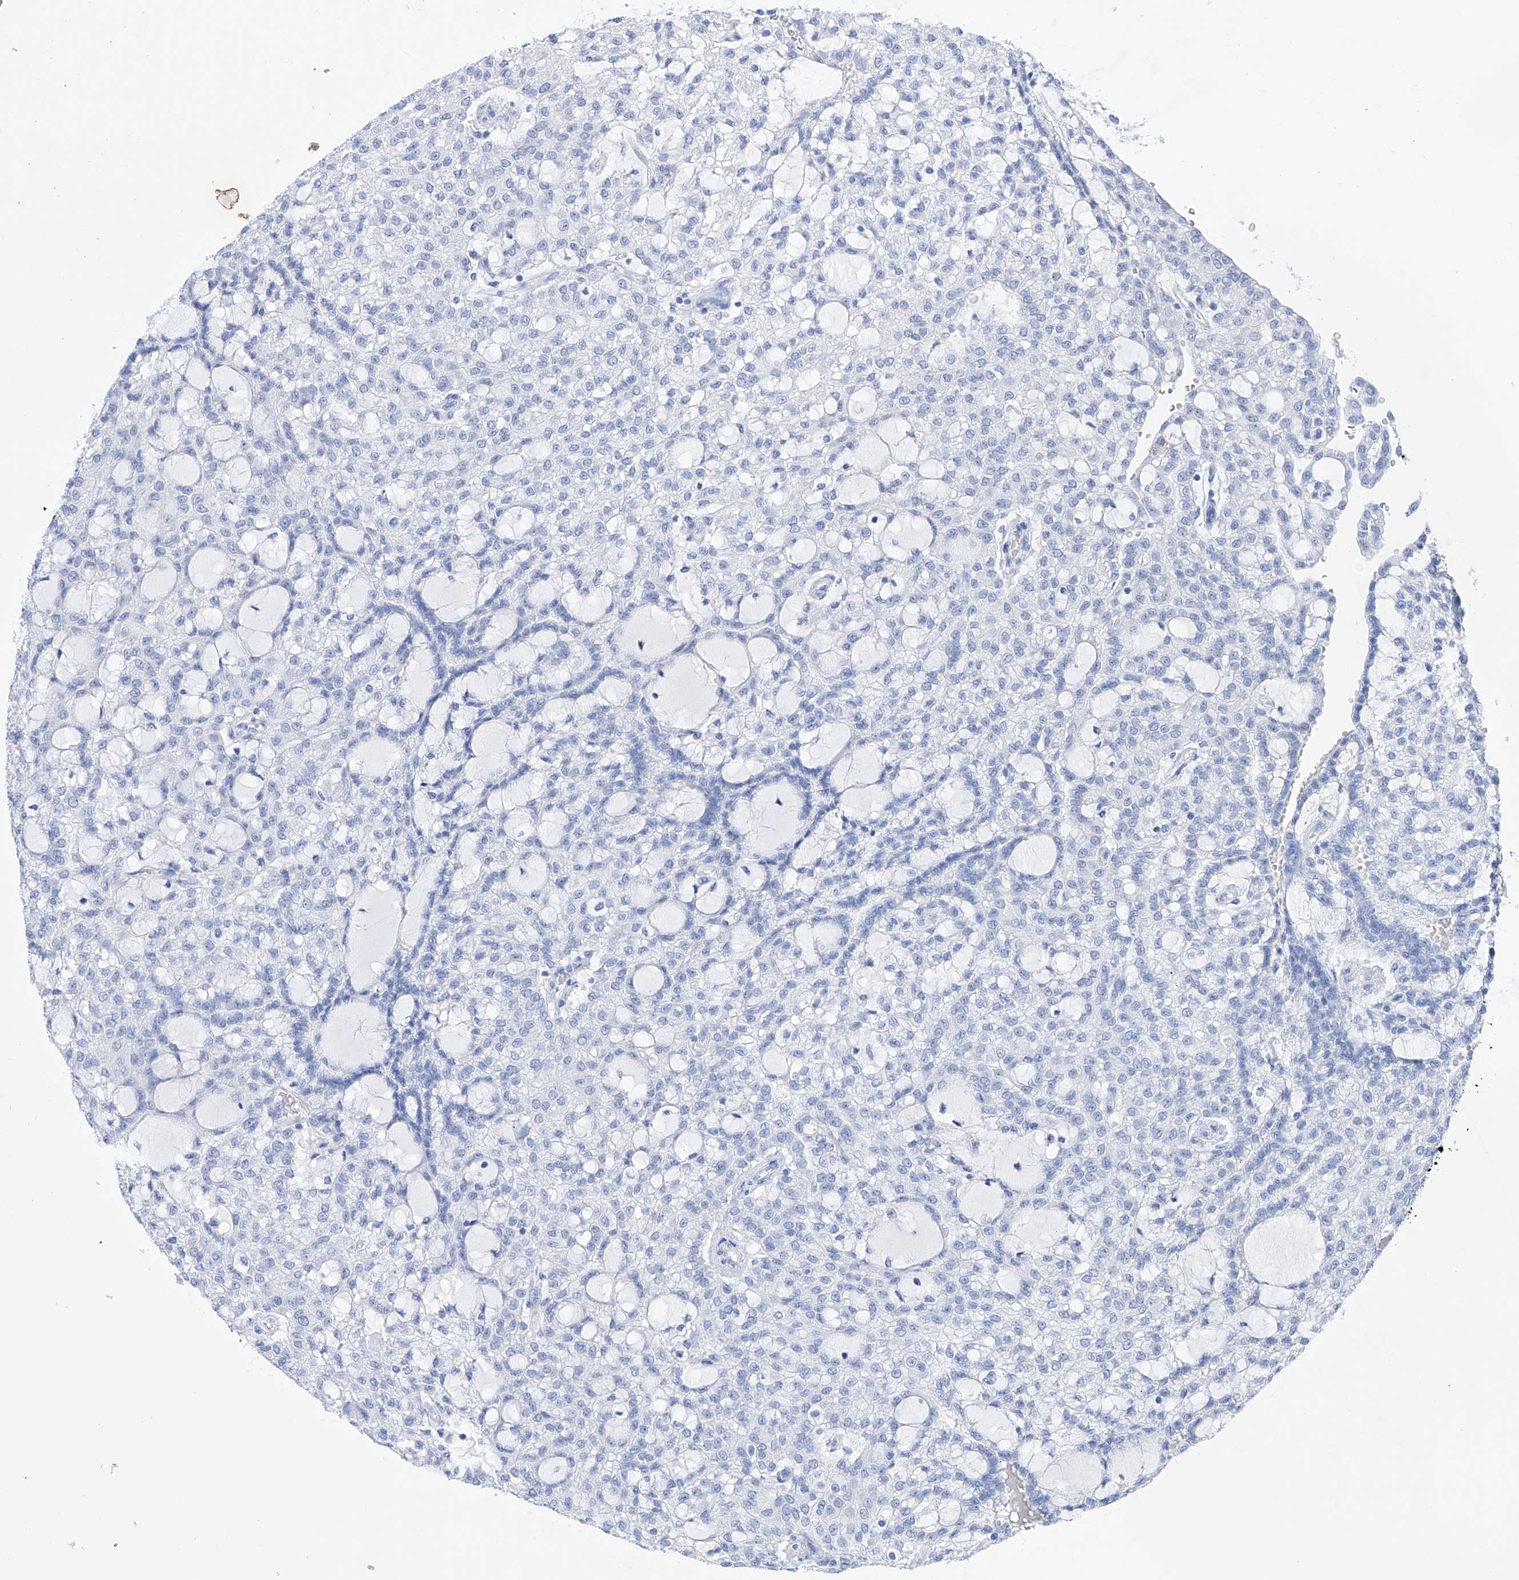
{"staining": {"intensity": "negative", "quantity": "none", "location": "none"}, "tissue": "renal cancer", "cell_type": "Tumor cells", "image_type": "cancer", "snomed": [{"axis": "morphology", "description": "Adenocarcinoma, NOS"}, {"axis": "topography", "description": "Kidney"}], "caption": "There is no significant positivity in tumor cells of renal cancer.", "gene": "FLG", "patient": {"sex": "male", "age": 63}}